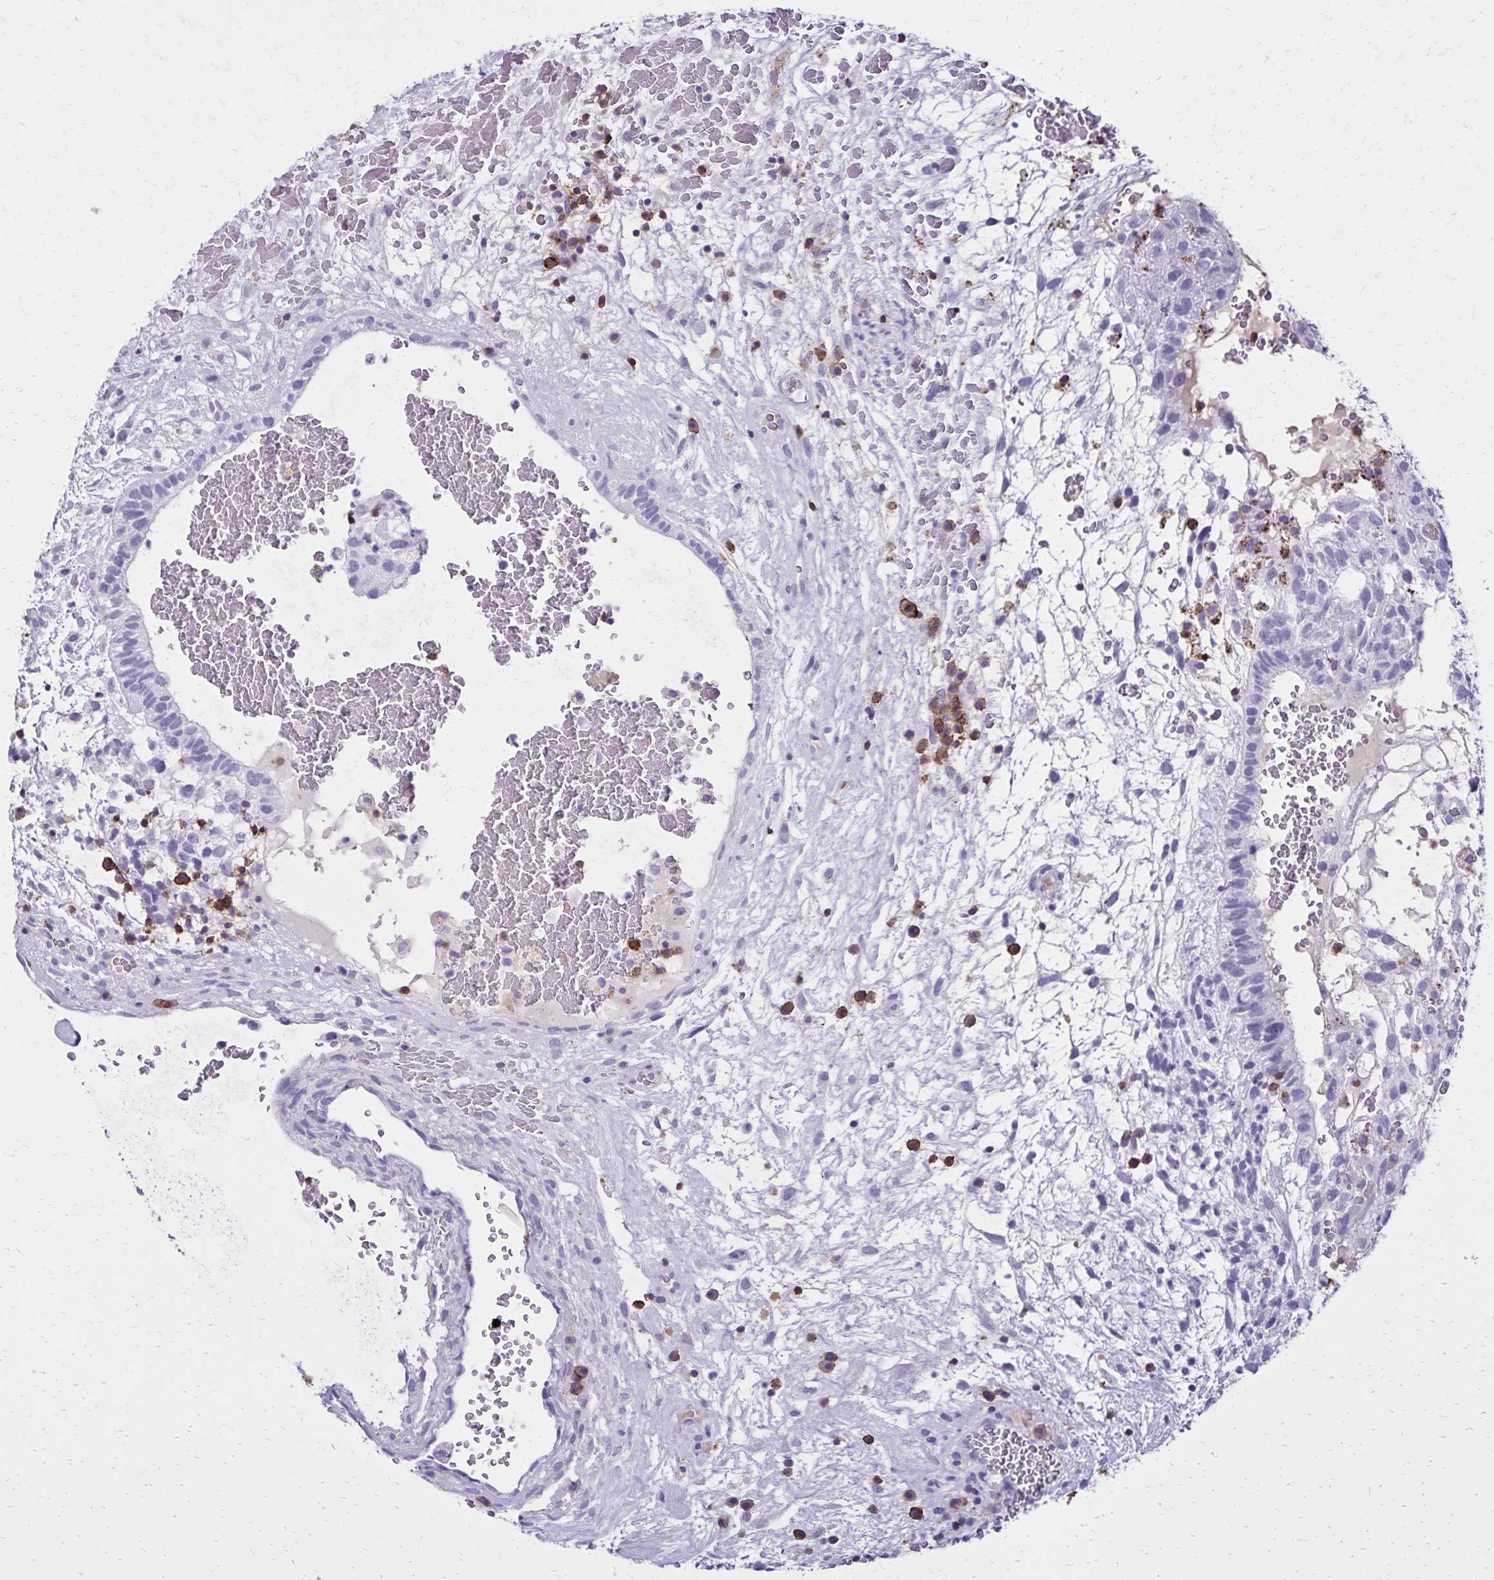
{"staining": {"intensity": "negative", "quantity": "none", "location": "none"}, "tissue": "testis cancer", "cell_type": "Tumor cells", "image_type": "cancer", "snomed": [{"axis": "morphology", "description": "Normal tissue, NOS"}, {"axis": "morphology", "description": "Carcinoma, Embryonal, NOS"}, {"axis": "topography", "description": "Testis"}], "caption": "DAB immunohistochemical staining of human testis embryonal carcinoma demonstrates no significant positivity in tumor cells.", "gene": "CD27", "patient": {"sex": "male", "age": 32}}